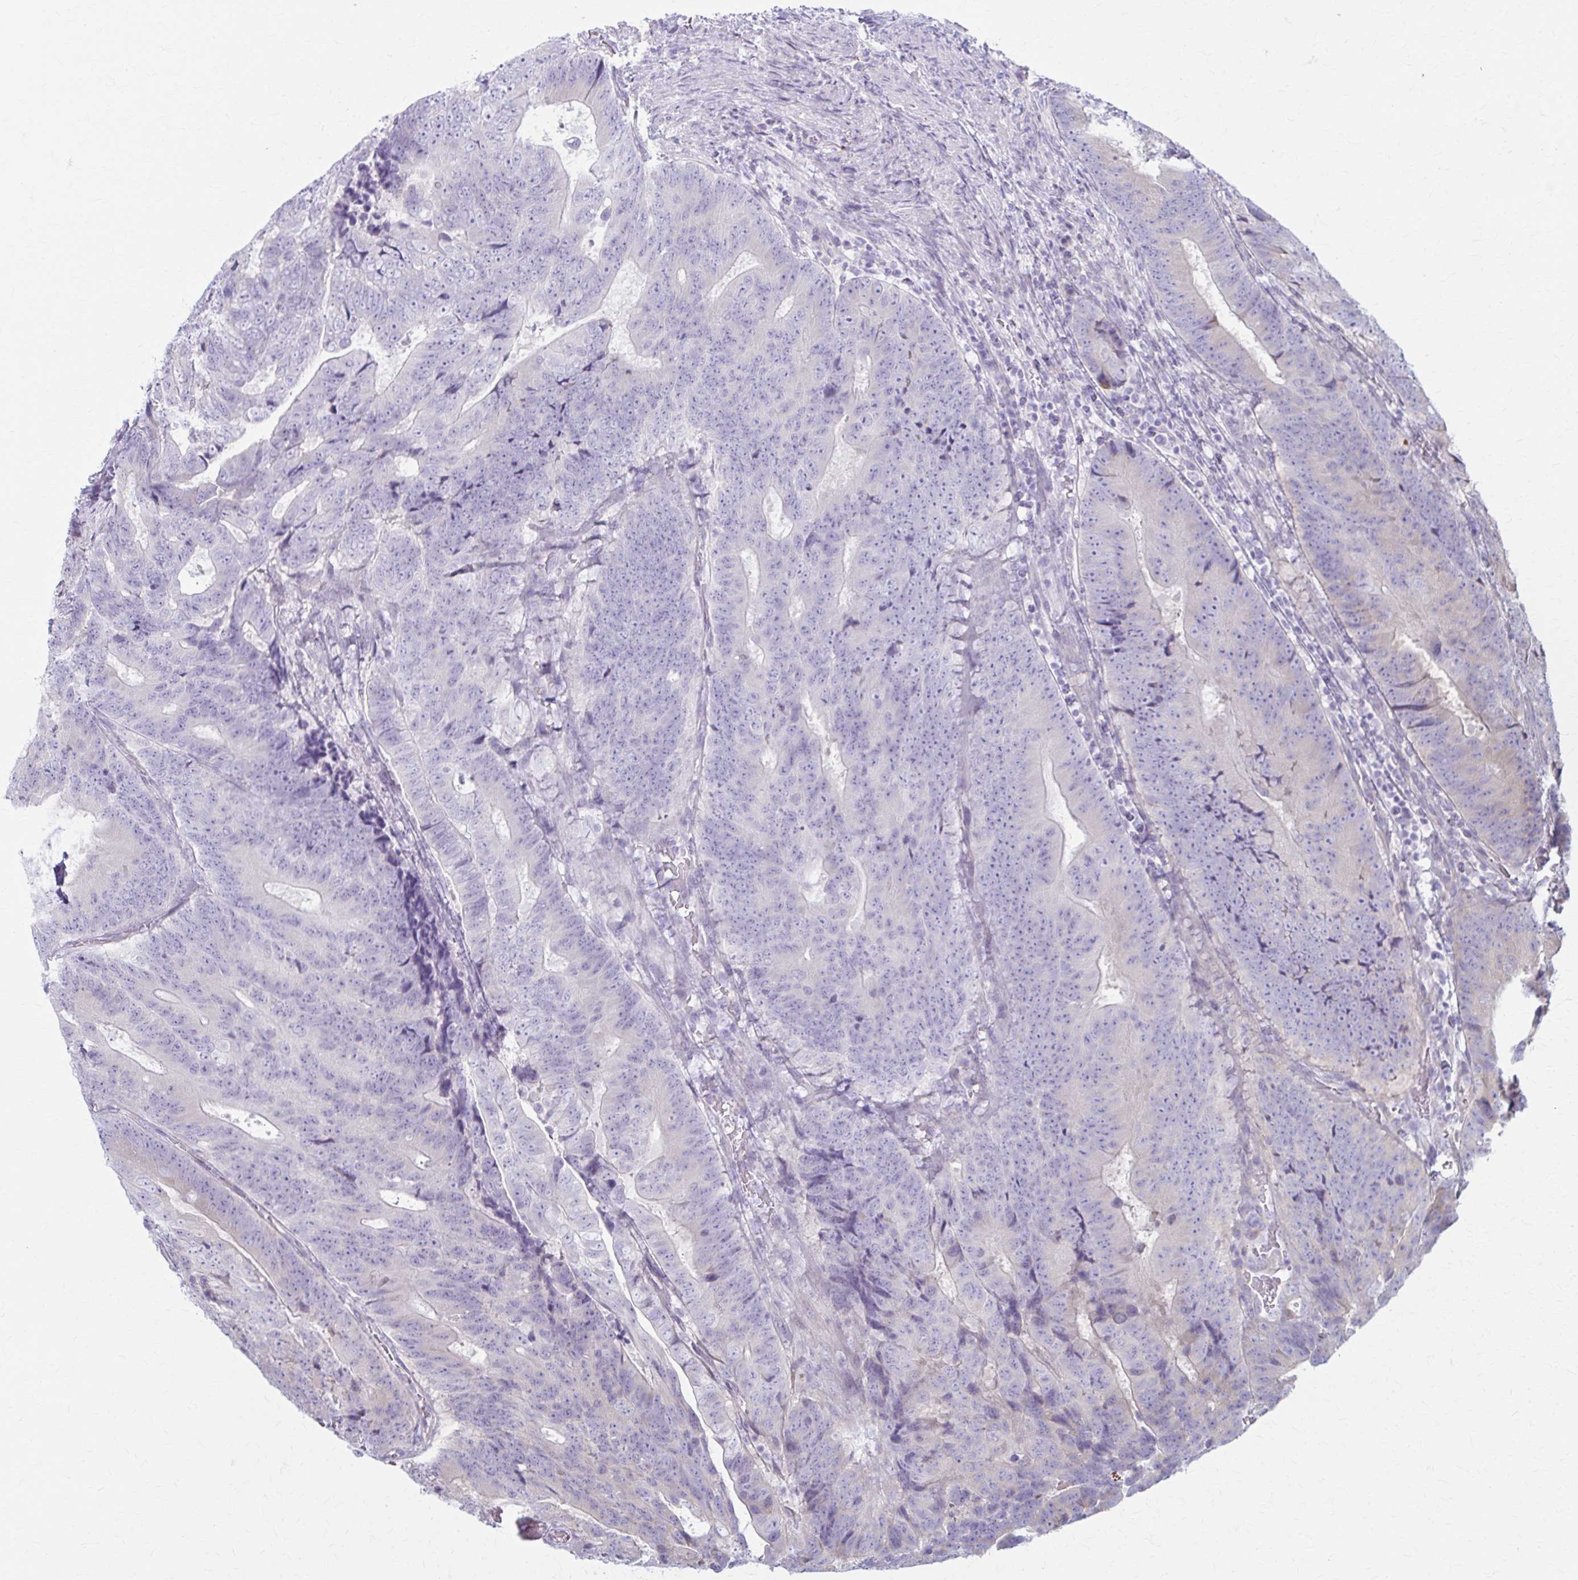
{"staining": {"intensity": "negative", "quantity": "none", "location": "none"}, "tissue": "colorectal cancer", "cell_type": "Tumor cells", "image_type": "cancer", "snomed": [{"axis": "morphology", "description": "Adenocarcinoma, NOS"}, {"axis": "topography", "description": "Colon"}], "caption": "Histopathology image shows no protein staining in tumor cells of colorectal cancer tissue.", "gene": "PRKRA", "patient": {"sex": "female", "age": 48}}